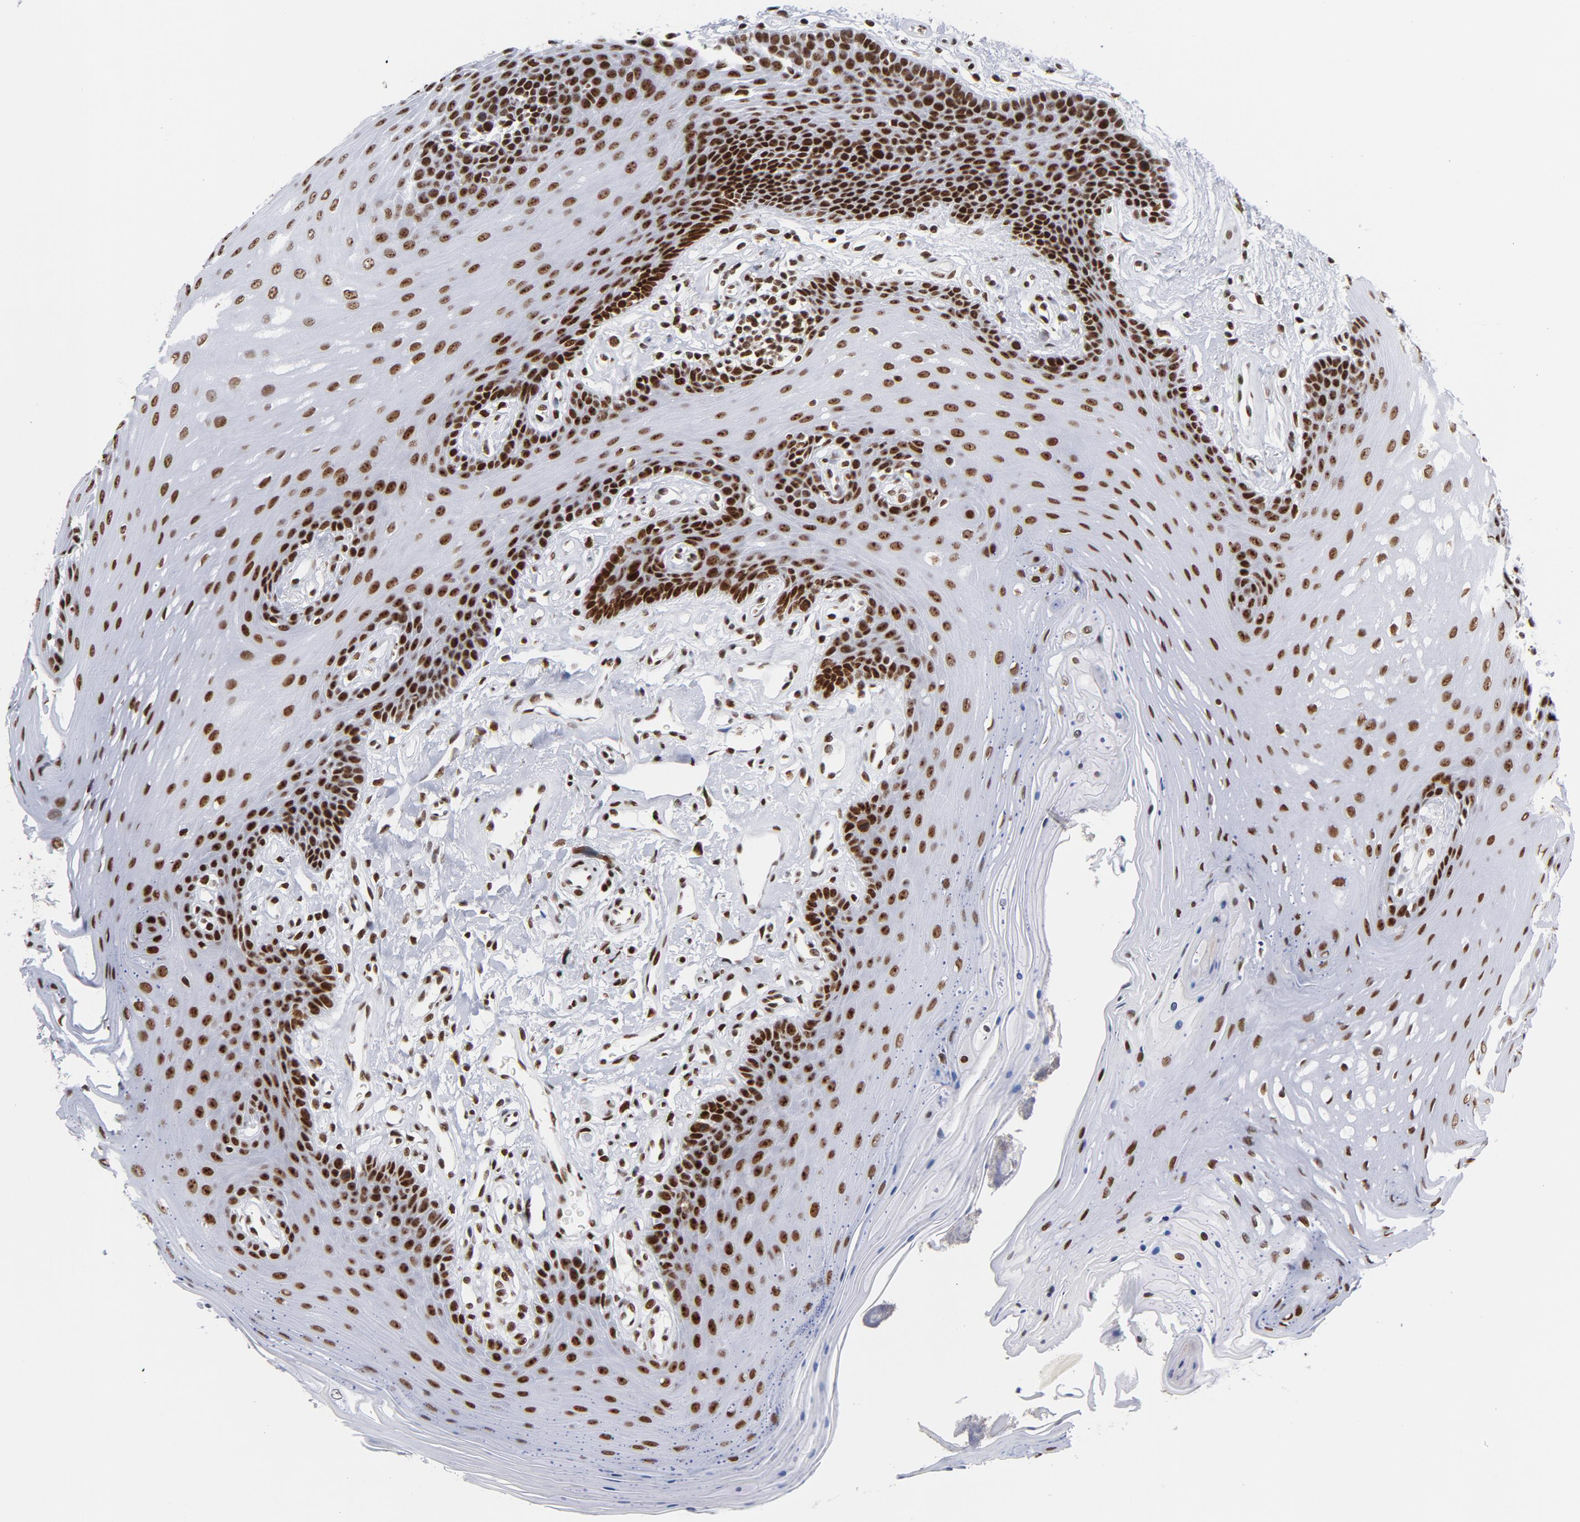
{"staining": {"intensity": "strong", "quantity": ">75%", "location": "nuclear"}, "tissue": "oral mucosa", "cell_type": "Squamous epithelial cells", "image_type": "normal", "snomed": [{"axis": "morphology", "description": "Normal tissue, NOS"}, {"axis": "topography", "description": "Oral tissue"}], "caption": "This histopathology image demonstrates normal oral mucosa stained with immunohistochemistry to label a protein in brown. The nuclear of squamous epithelial cells show strong positivity for the protein. Nuclei are counter-stained blue.", "gene": "TOP2B", "patient": {"sex": "male", "age": 62}}